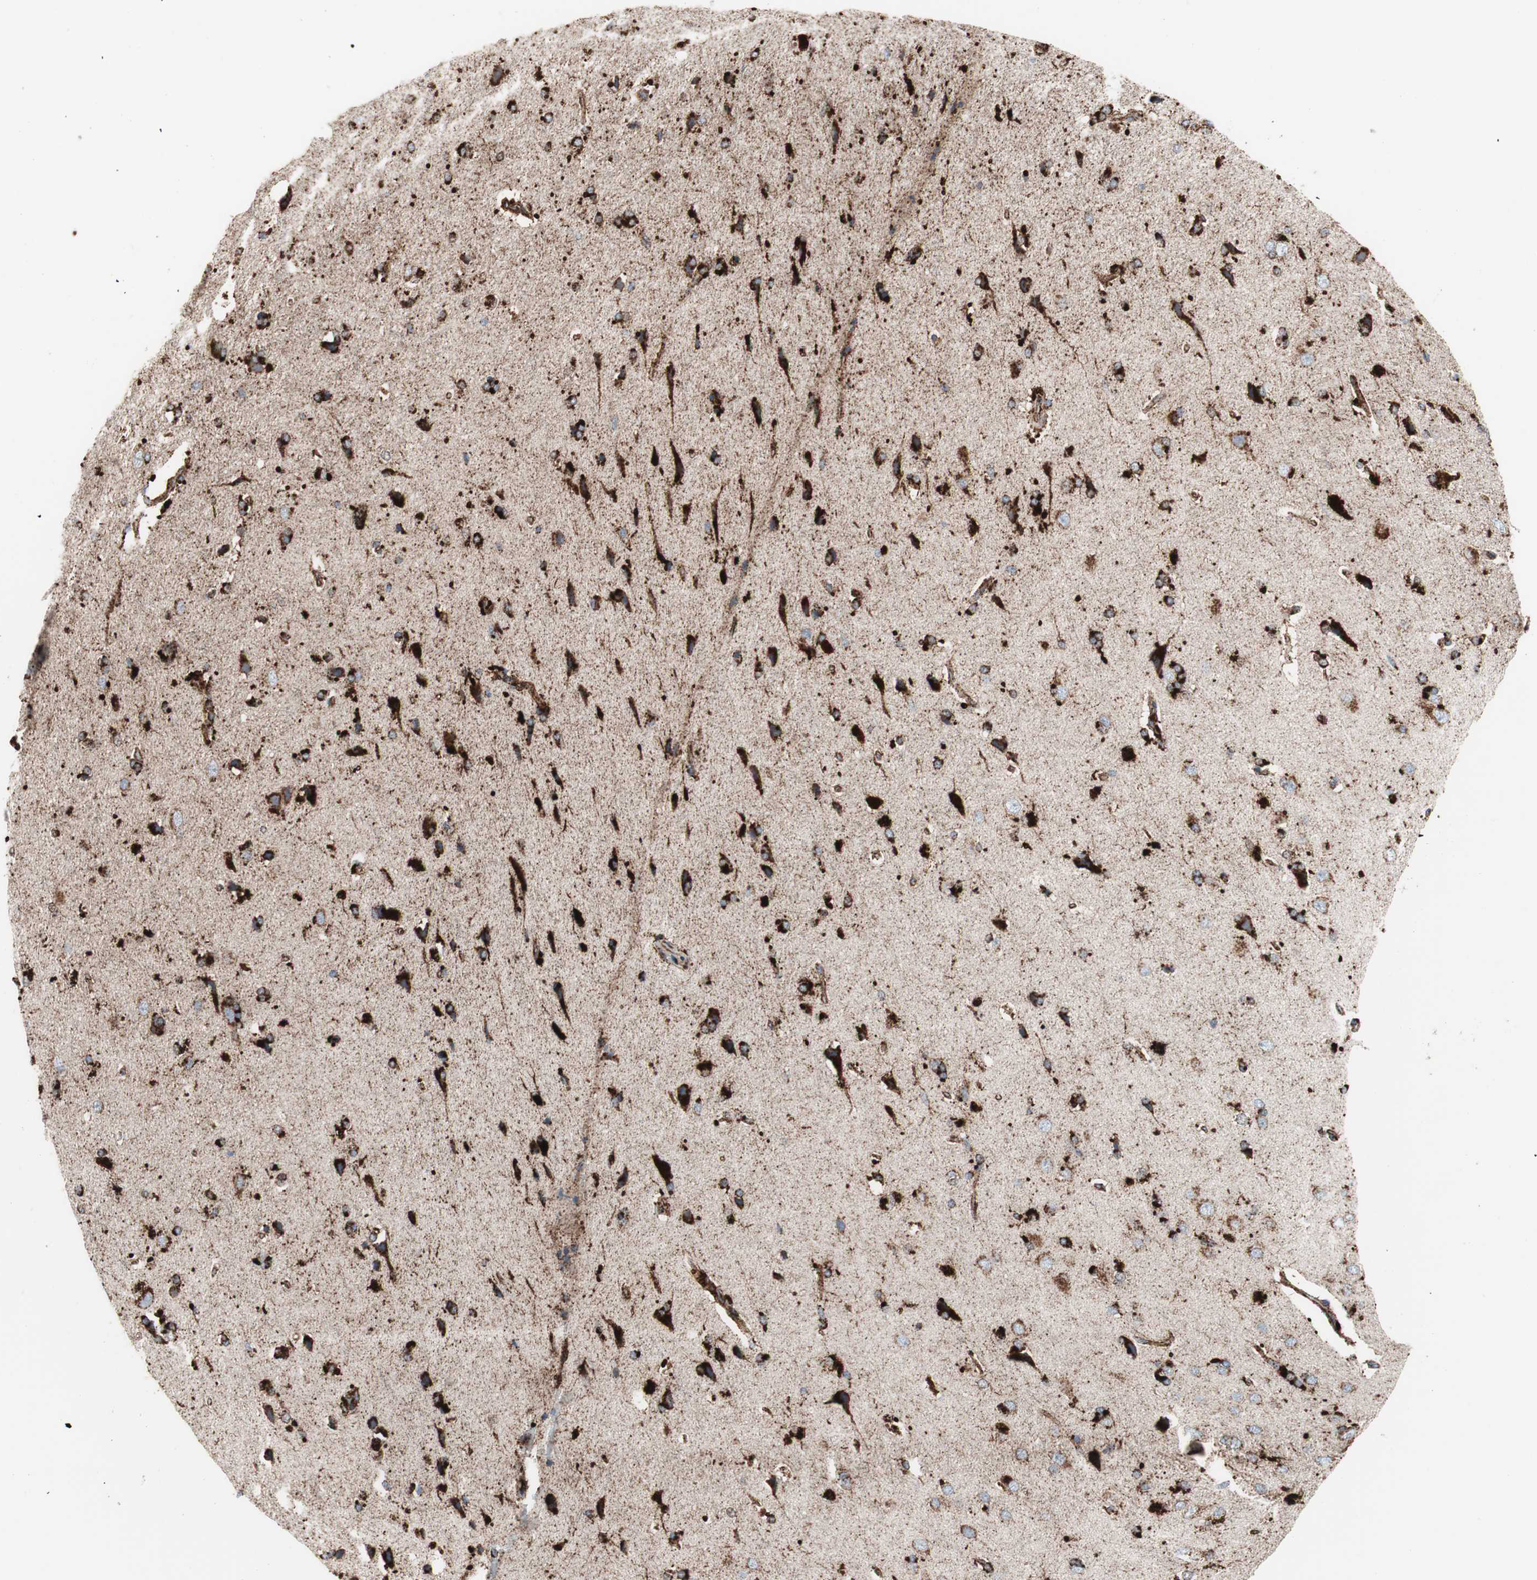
{"staining": {"intensity": "strong", "quantity": ">75%", "location": "cytoplasmic/membranous"}, "tissue": "cerebral cortex", "cell_type": "Endothelial cells", "image_type": "normal", "snomed": [{"axis": "morphology", "description": "Normal tissue, NOS"}, {"axis": "topography", "description": "Cerebral cortex"}], "caption": "This is an image of IHC staining of normal cerebral cortex, which shows strong expression in the cytoplasmic/membranous of endothelial cells.", "gene": "LAMP1", "patient": {"sex": "male", "age": 62}}